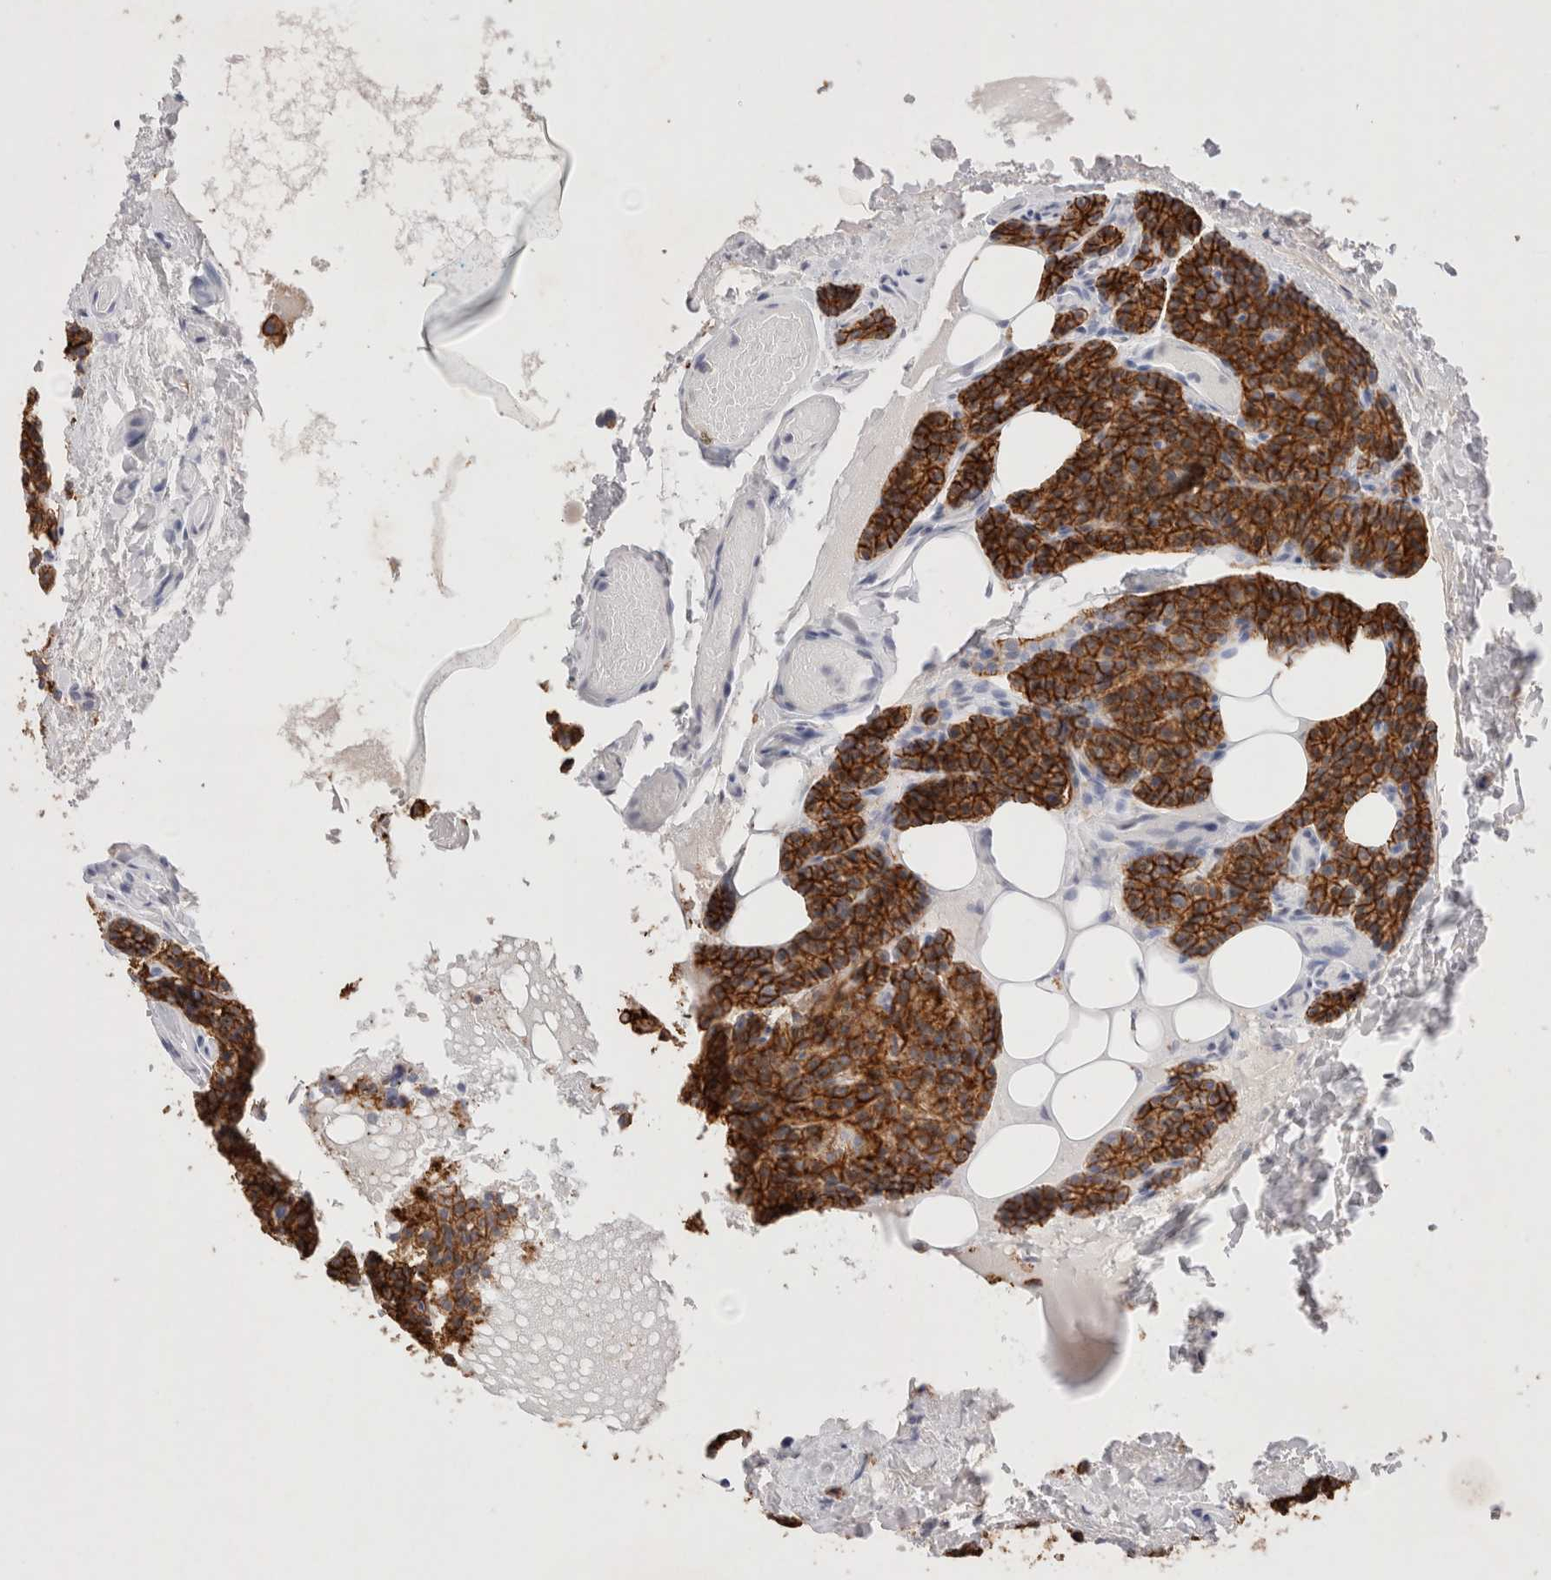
{"staining": {"intensity": "strong", "quantity": ">75%", "location": "cytoplasmic/membranous"}, "tissue": "parathyroid gland", "cell_type": "Glandular cells", "image_type": "normal", "snomed": [{"axis": "morphology", "description": "Normal tissue, NOS"}, {"axis": "topography", "description": "Parathyroid gland"}], "caption": "An immunohistochemistry photomicrograph of normal tissue is shown. Protein staining in brown shows strong cytoplasmic/membranous positivity in parathyroid gland within glandular cells. (brown staining indicates protein expression, while blue staining denotes nuclei).", "gene": "EPCAM", "patient": {"sex": "female", "age": 85}}